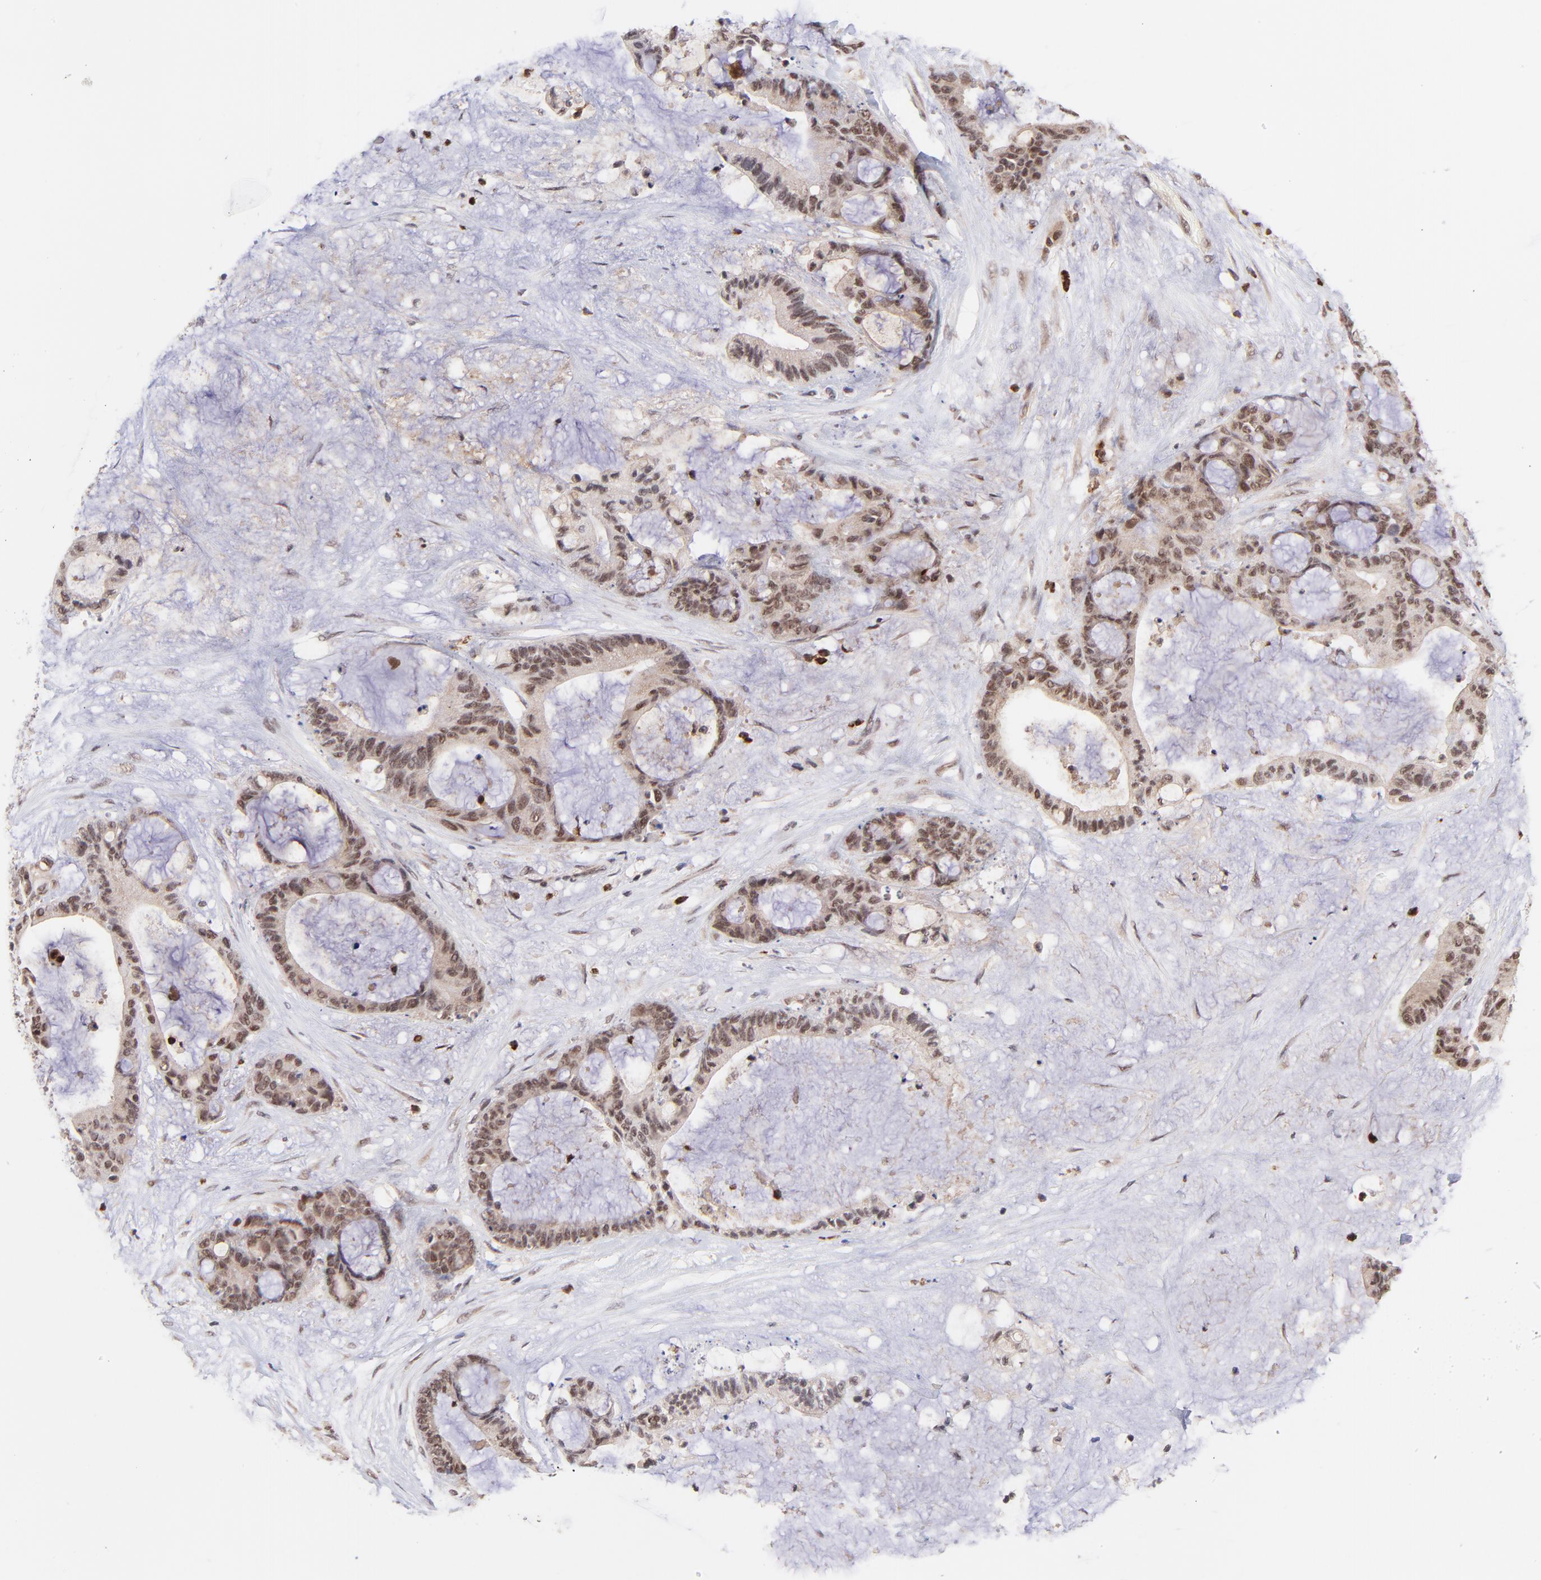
{"staining": {"intensity": "moderate", "quantity": ">75%", "location": "nuclear"}, "tissue": "liver cancer", "cell_type": "Tumor cells", "image_type": "cancer", "snomed": [{"axis": "morphology", "description": "Cholangiocarcinoma"}, {"axis": "topography", "description": "Liver"}], "caption": "This image reveals IHC staining of human liver cancer (cholangiocarcinoma), with medium moderate nuclear staining in about >75% of tumor cells.", "gene": "MED12", "patient": {"sex": "female", "age": 73}}